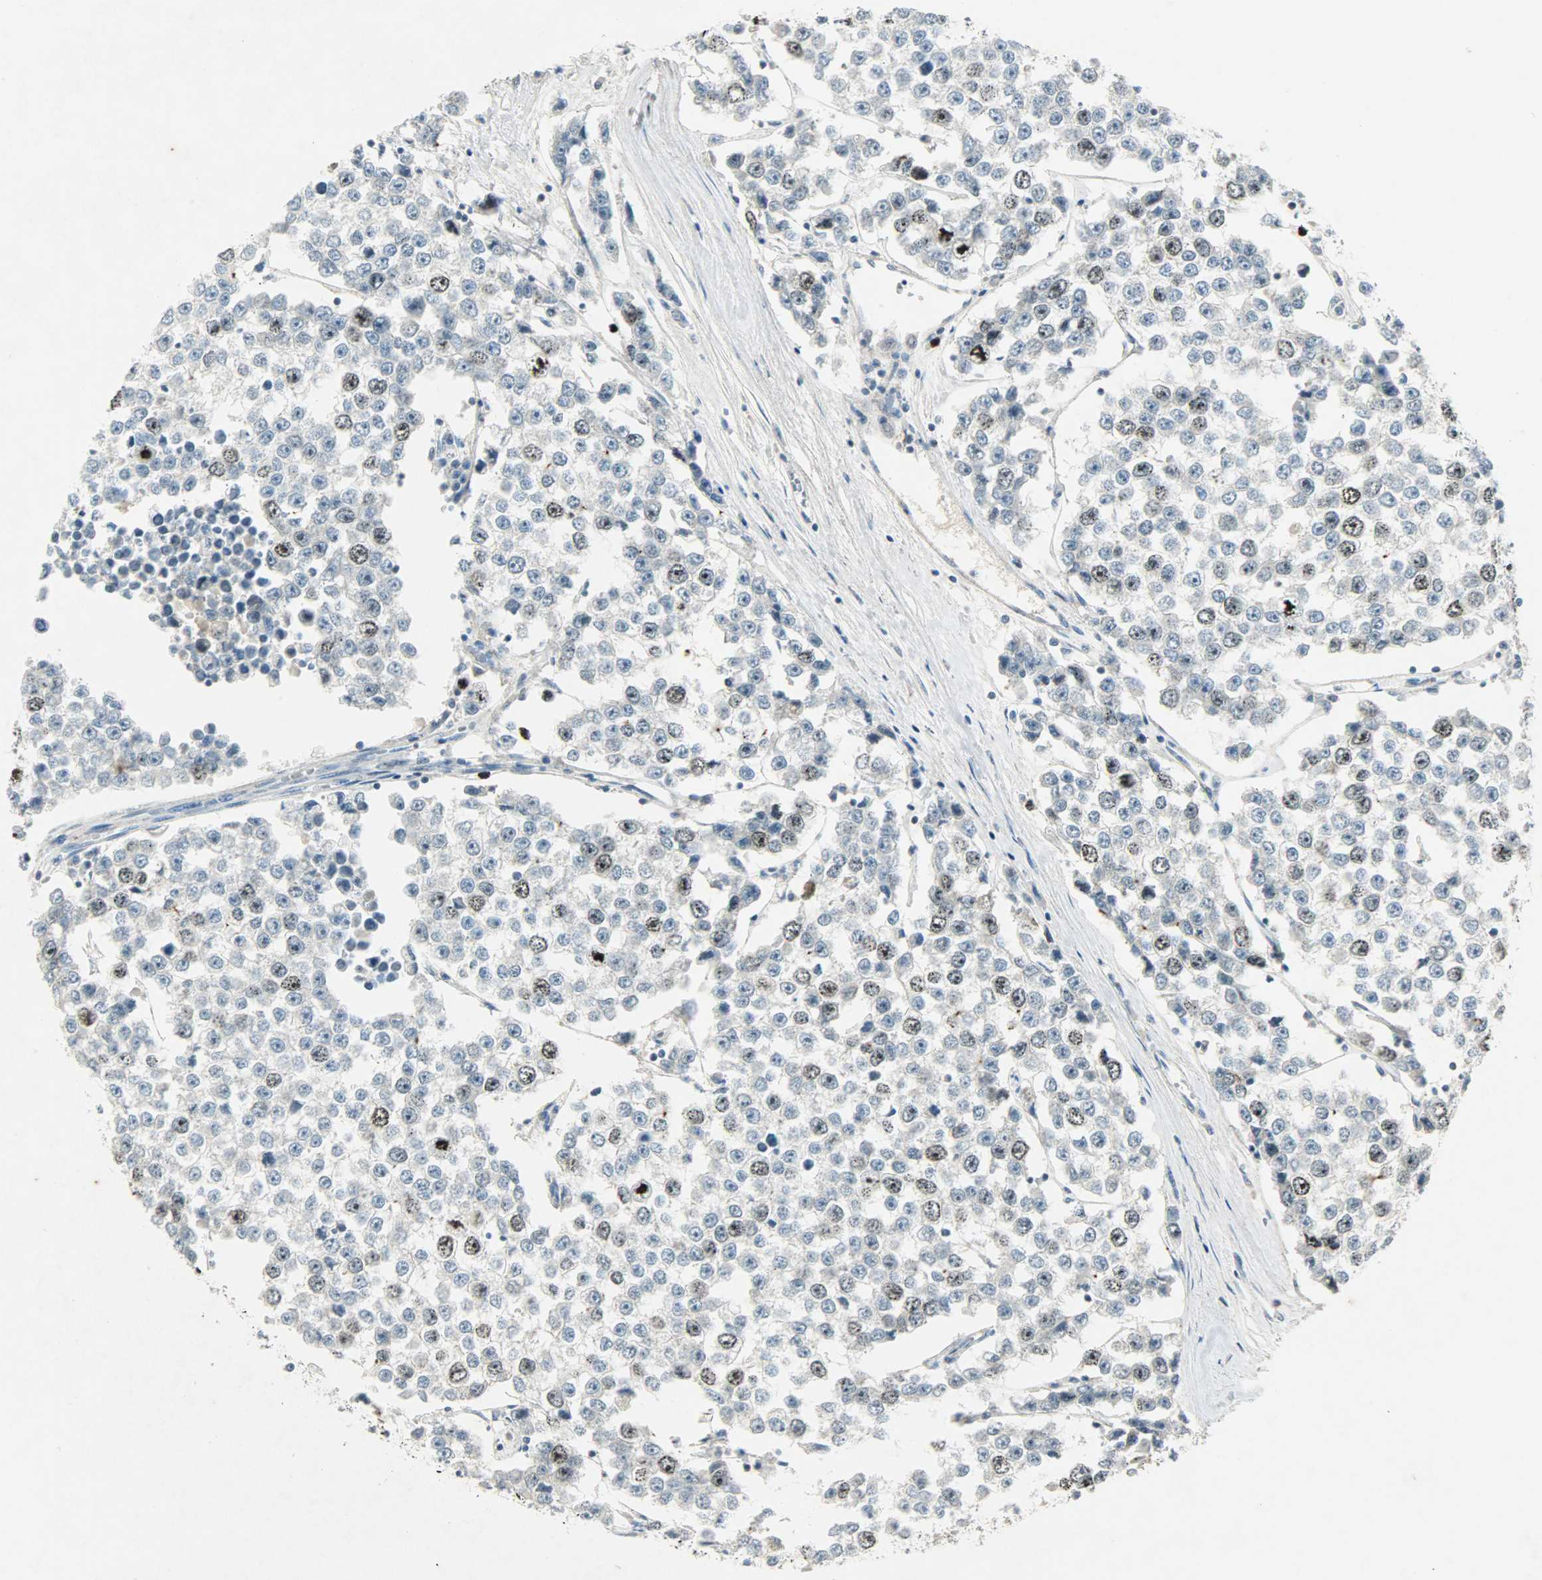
{"staining": {"intensity": "moderate", "quantity": "25%-75%", "location": "nuclear"}, "tissue": "testis cancer", "cell_type": "Tumor cells", "image_type": "cancer", "snomed": [{"axis": "morphology", "description": "Seminoma, NOS"}, {"axis": "morphology", "description": "Carcinoma, Embryonal, NOS"}, {"axis": "topography", "description": "Testis"}], "caption": "Immunohistochemical staining of human embryonal carcinoma (testis) shows medium levels of moderate nuclear protein expression in approximately 25%-75% of tumor cells. (brown staining indicates protein expression, while blue staining denotes nuclei).", "gene": "AURKB", "patient": {"sex": "male", "age": 52}}